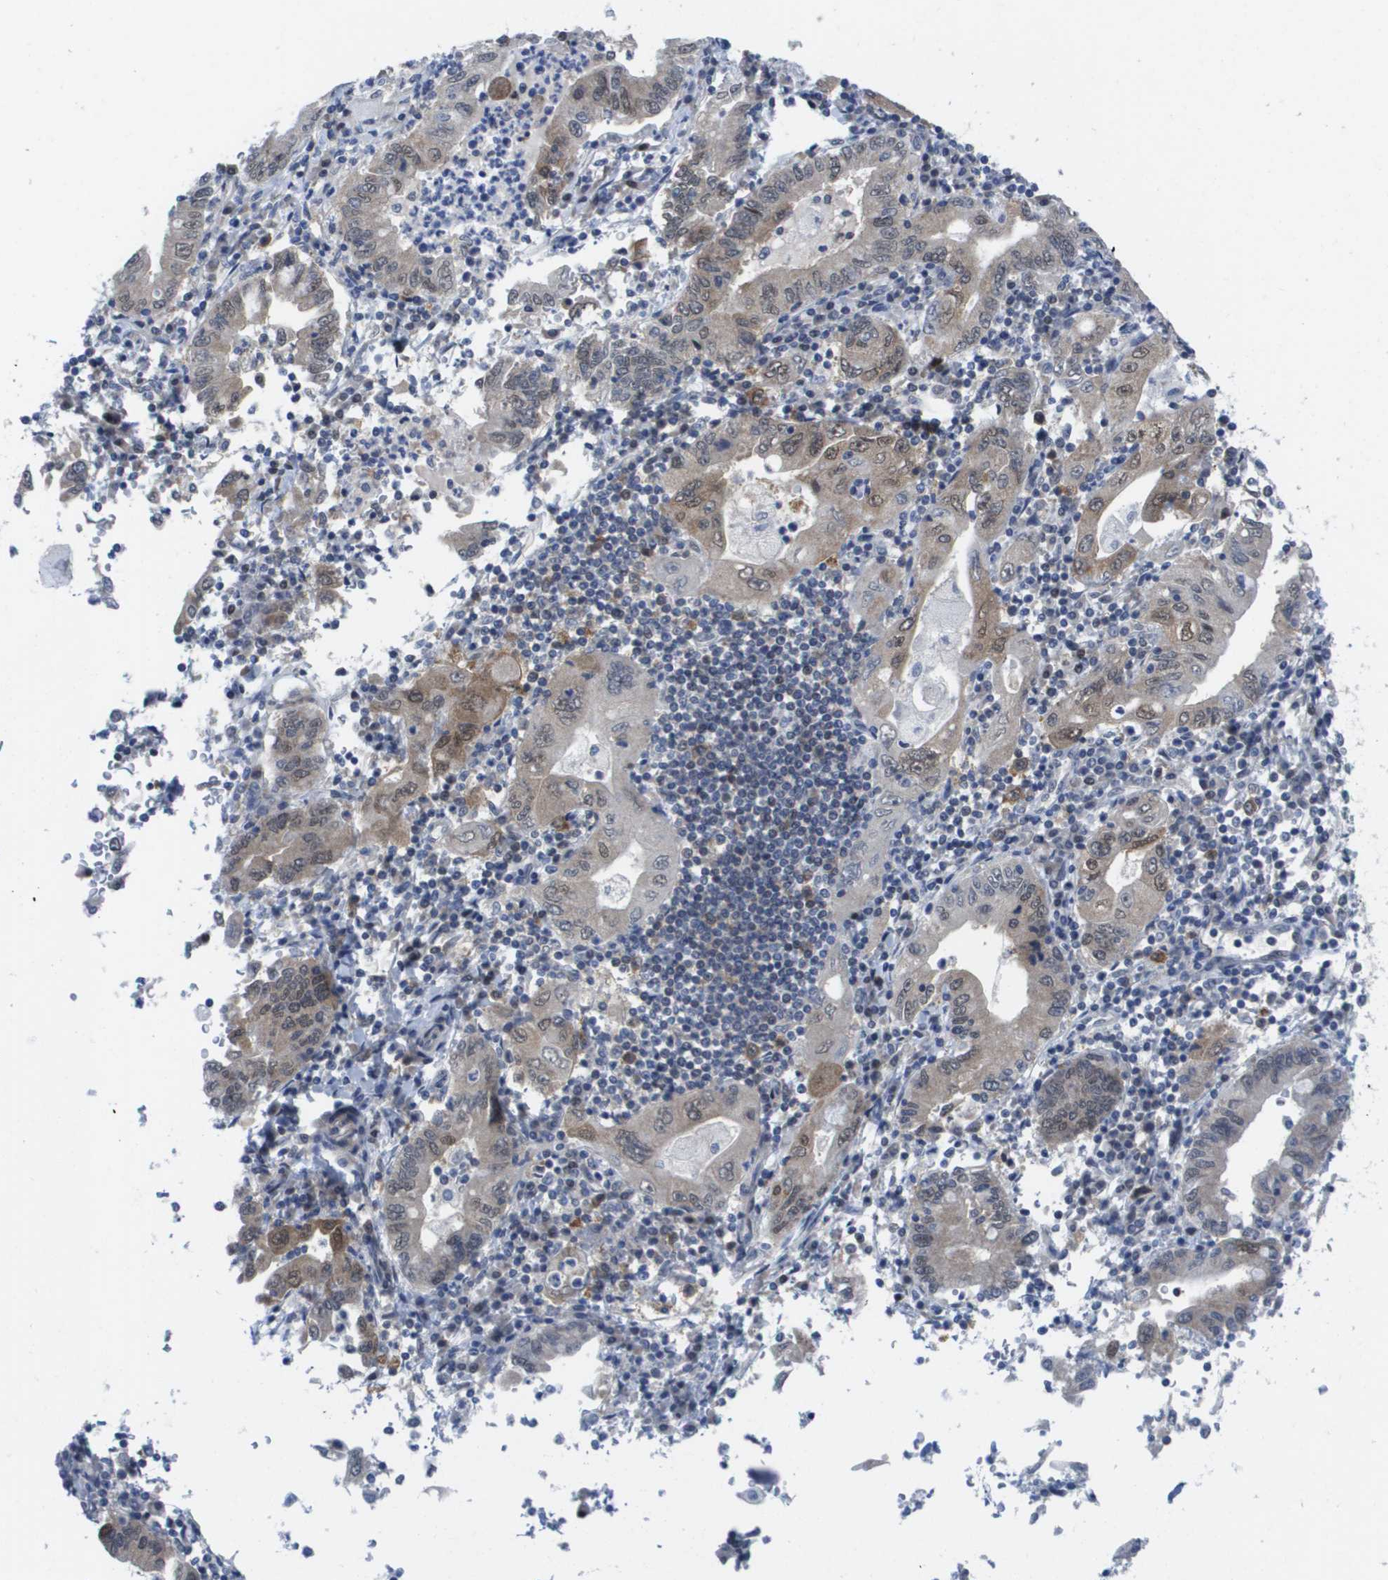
{"staining": {"intensity": "moderate", "quantity": "<25%", "location": "cytoplasmic/membranous"}, "tissue": "stomach cancer", "cell_type": "Tumor cells", "image_type": "cancer", "snomed": [{"axis": "morphology", "description": "Normal tissue, NOS"}, {"axis": "morphology", "description": "Adenocarcinoma, NOS"}, {"axis": "topography", "description": "Esophagus"}, {"axis": "topography", "description": "Stomach, upper"}, {"axis": "topography", "description": "Peripheral nerve tissue"}], "caption": "Immunohistochemical staining of human adenocarcinoma (stomach) displays moderate cytoplasmic/membranous protein expression in about <25% of tumor cells. (brown staining indicates protein expression, while blue staining denotes nuclei).", "gene": "FKBP4", "patient": {"sex": "male", "age": 62}}